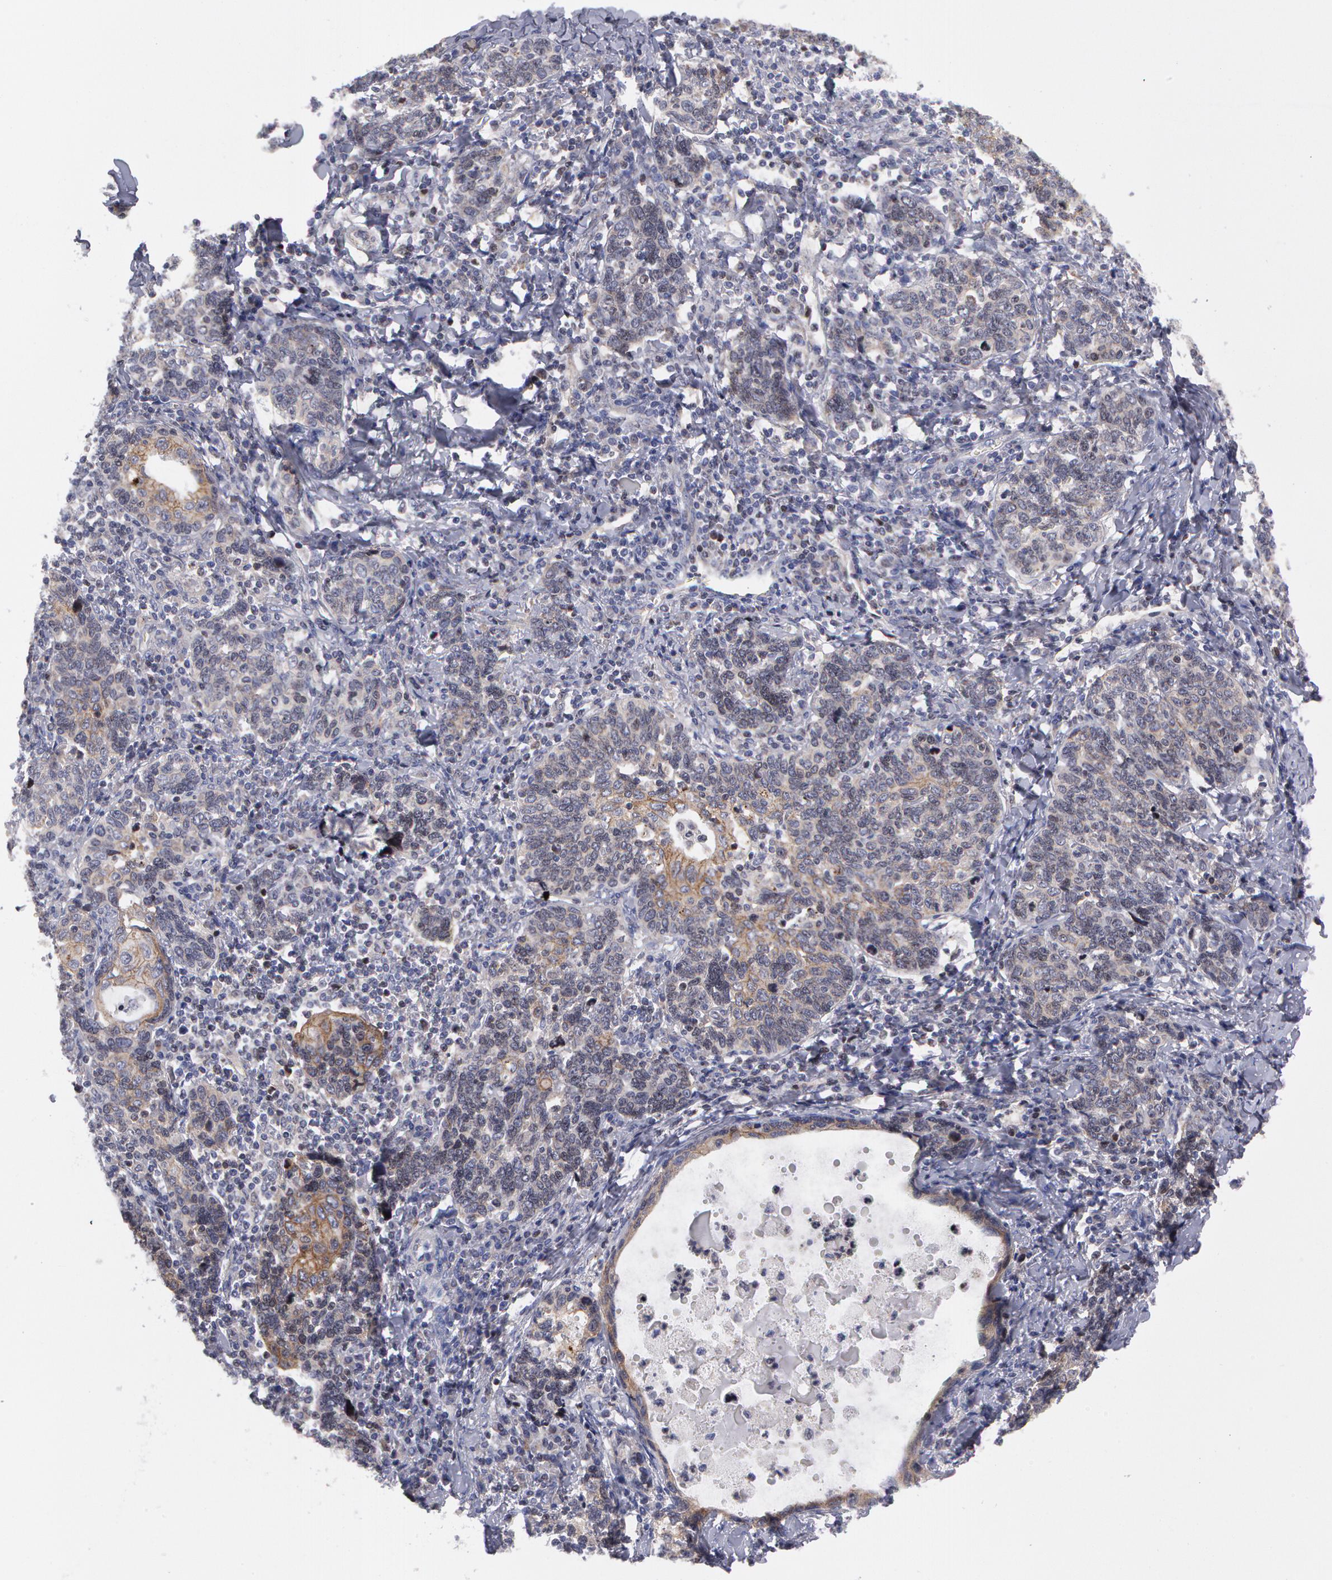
{"staining": {"intensity": "weak", "quantity": "<25%", "location": "cytoplasmic/membranous"}, "tissue": "cervical cancer", "cell_type": "Tumor cells", "image_type": "cancer", "snomed": [{"axis": "morphology", "description": "Squamous cell carcinoma, NOS"}, {"axis": "topography", "description": "Cervix"}], "caption": "Tumor cells show no significant expression in cervical squamous cell carcinoma.", "gene": "ERBB2", "patient": {"sex": "female", "age": 41}}